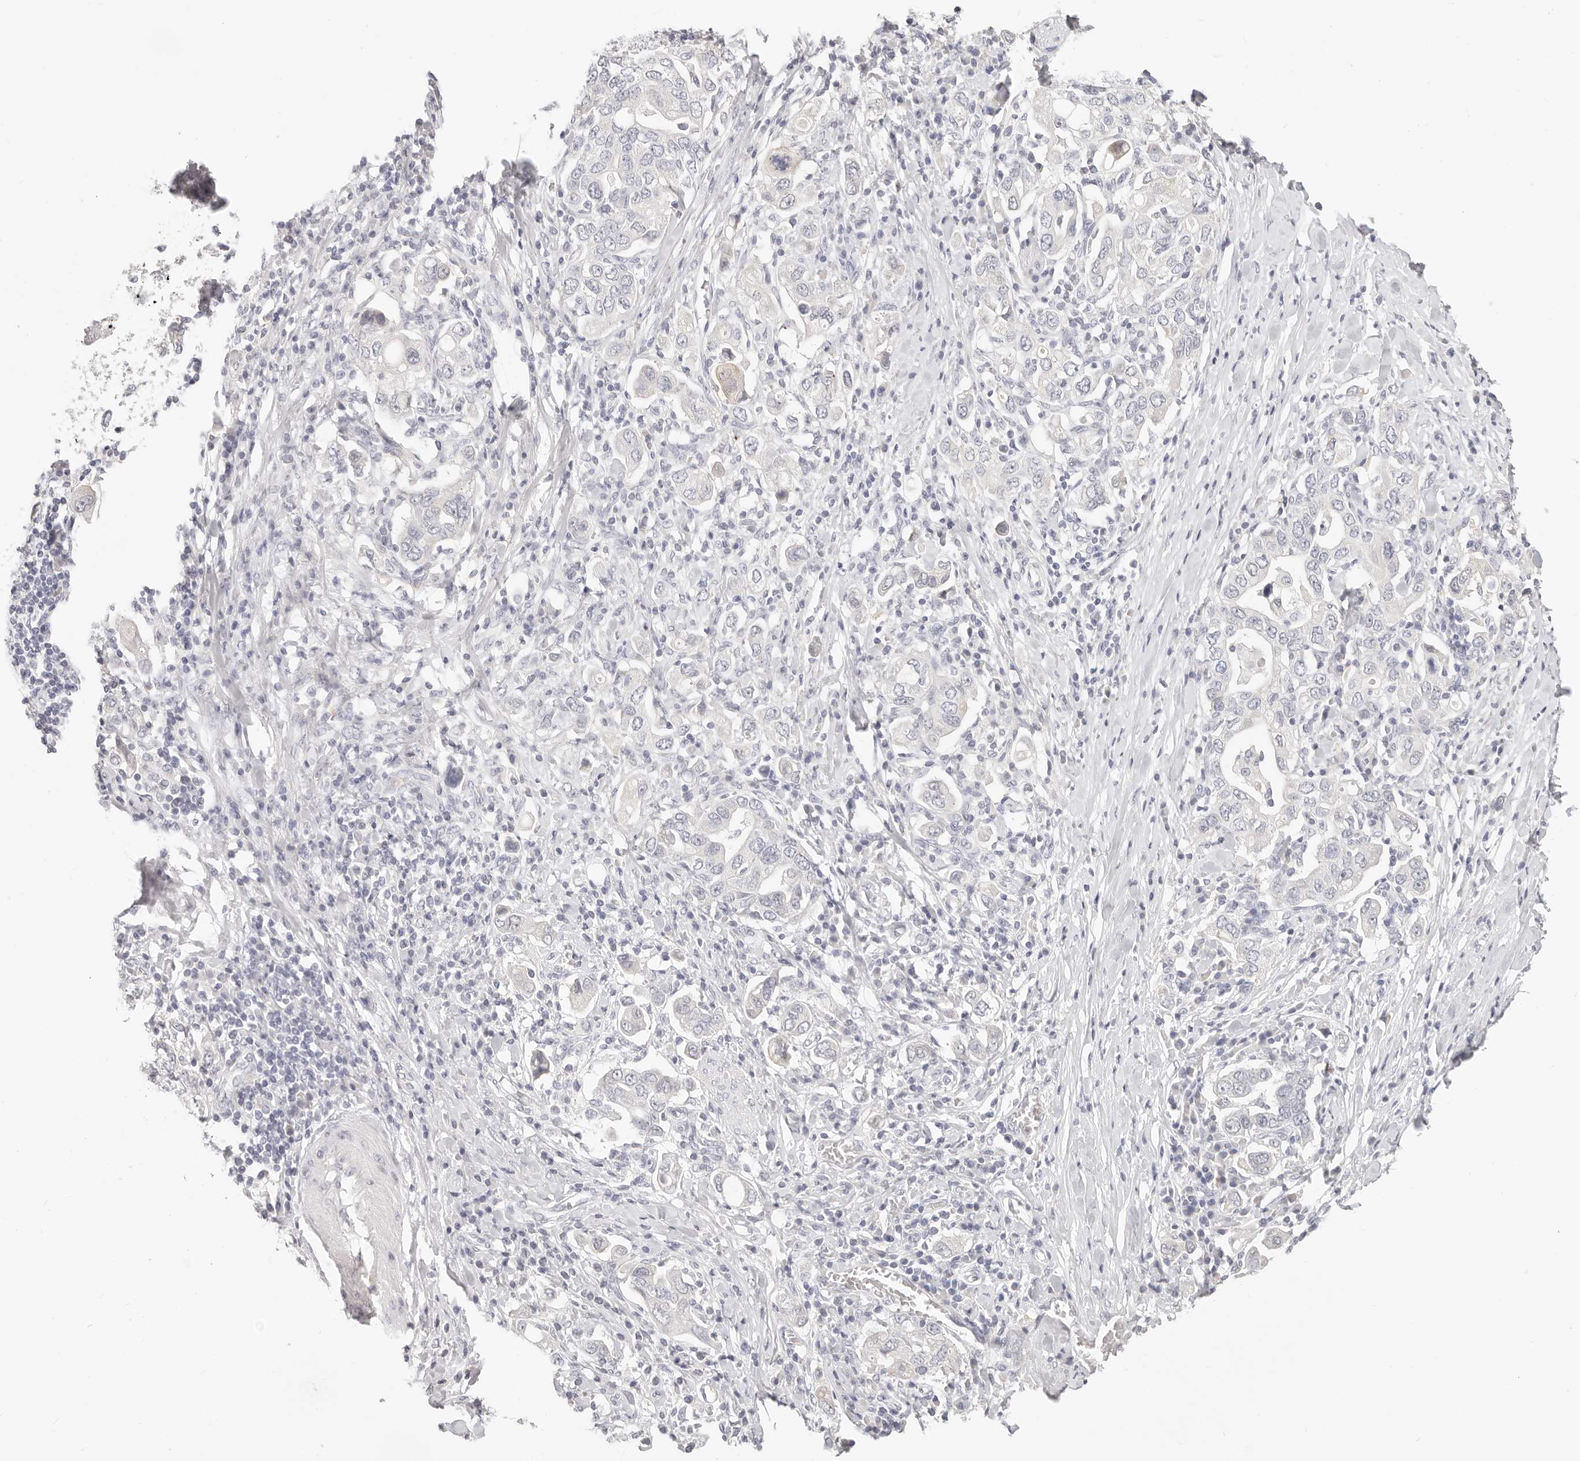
{"staining": {"intensity": "negative", "quantity": "none", "location": "none"}, "tissue": "stomach cancer", "cell_type": "Tumor cells", "image_type": "cancer", "snomed": [{"axis": "morphology", "description": "Adenocarcinoma, NOS"}, {"axis": "topography", "description": "Stomach, upper"}], "caption": "There is no significant positivity in tumor cells of adenocarcinoma (stomach).", "gene": "ASCL1", "patient": {"sex": "male", "age": 62}}